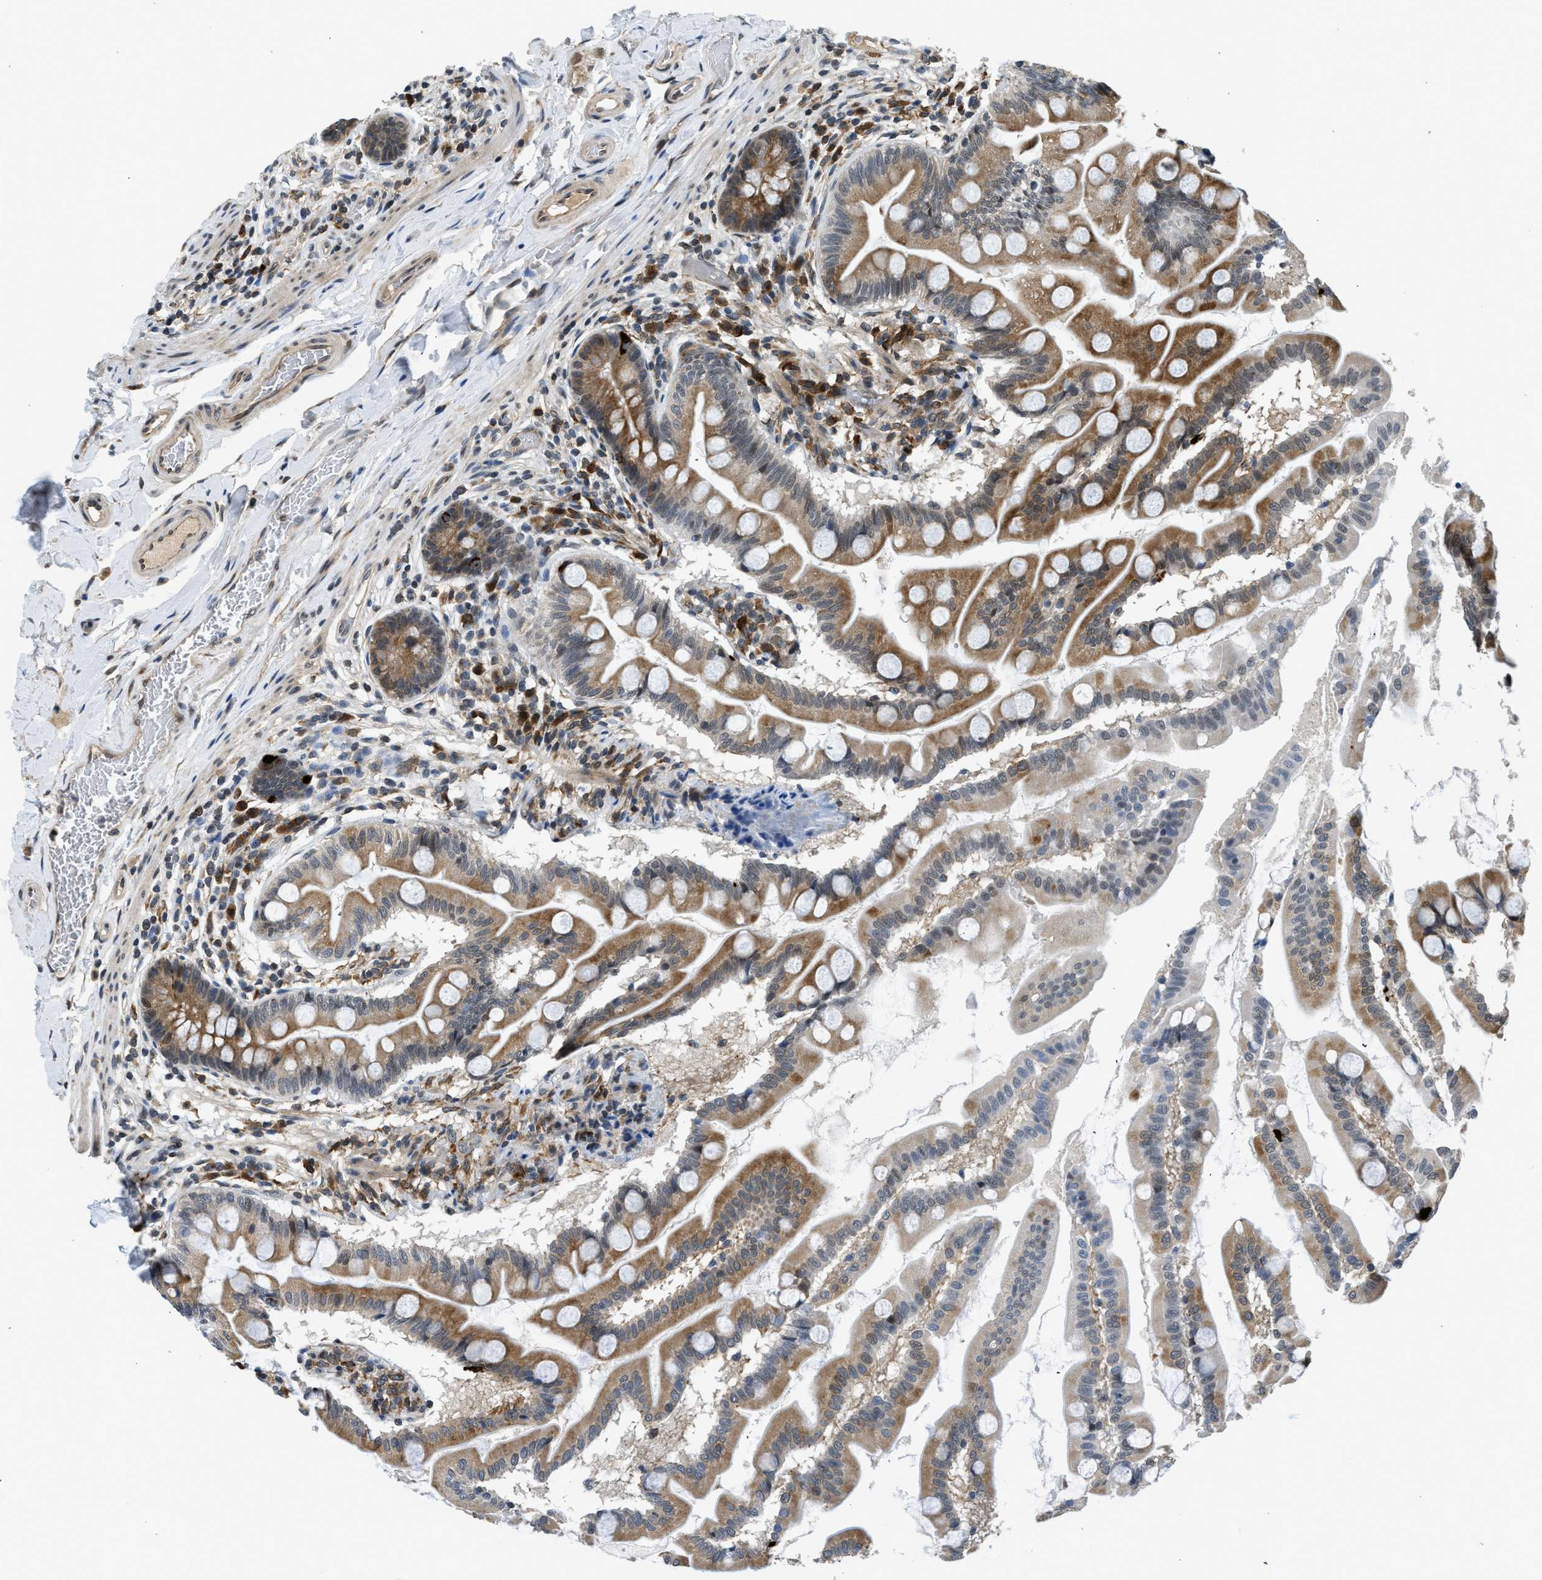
{"staining": {"intensity": "moderate", "quantity": ">75%", "location": "cytoplasmic/membranous,nuclear"}, "tissue": "small intestine", "cell_type": "Glandular cells", "image_type": "normal", "snomed": [{"axis": "morphology", "description": "Normal tissue, NOS"}, {"axis": "topography", "description": "Small intestine"}], "caption": "Immunohistochemistry (IHC) photomicrograph of normal small intestine: small intestine stained using immunohistochemistry displays medium levels of moderate protein expression localized specifically in the cytoplasmic/membranous,nuclear of glandular cells, appearing as a cytoplasmic/membranous,nuclear brown color.", "gene": "RETREG3", "patient": {"sex": "female", "age": 56}}